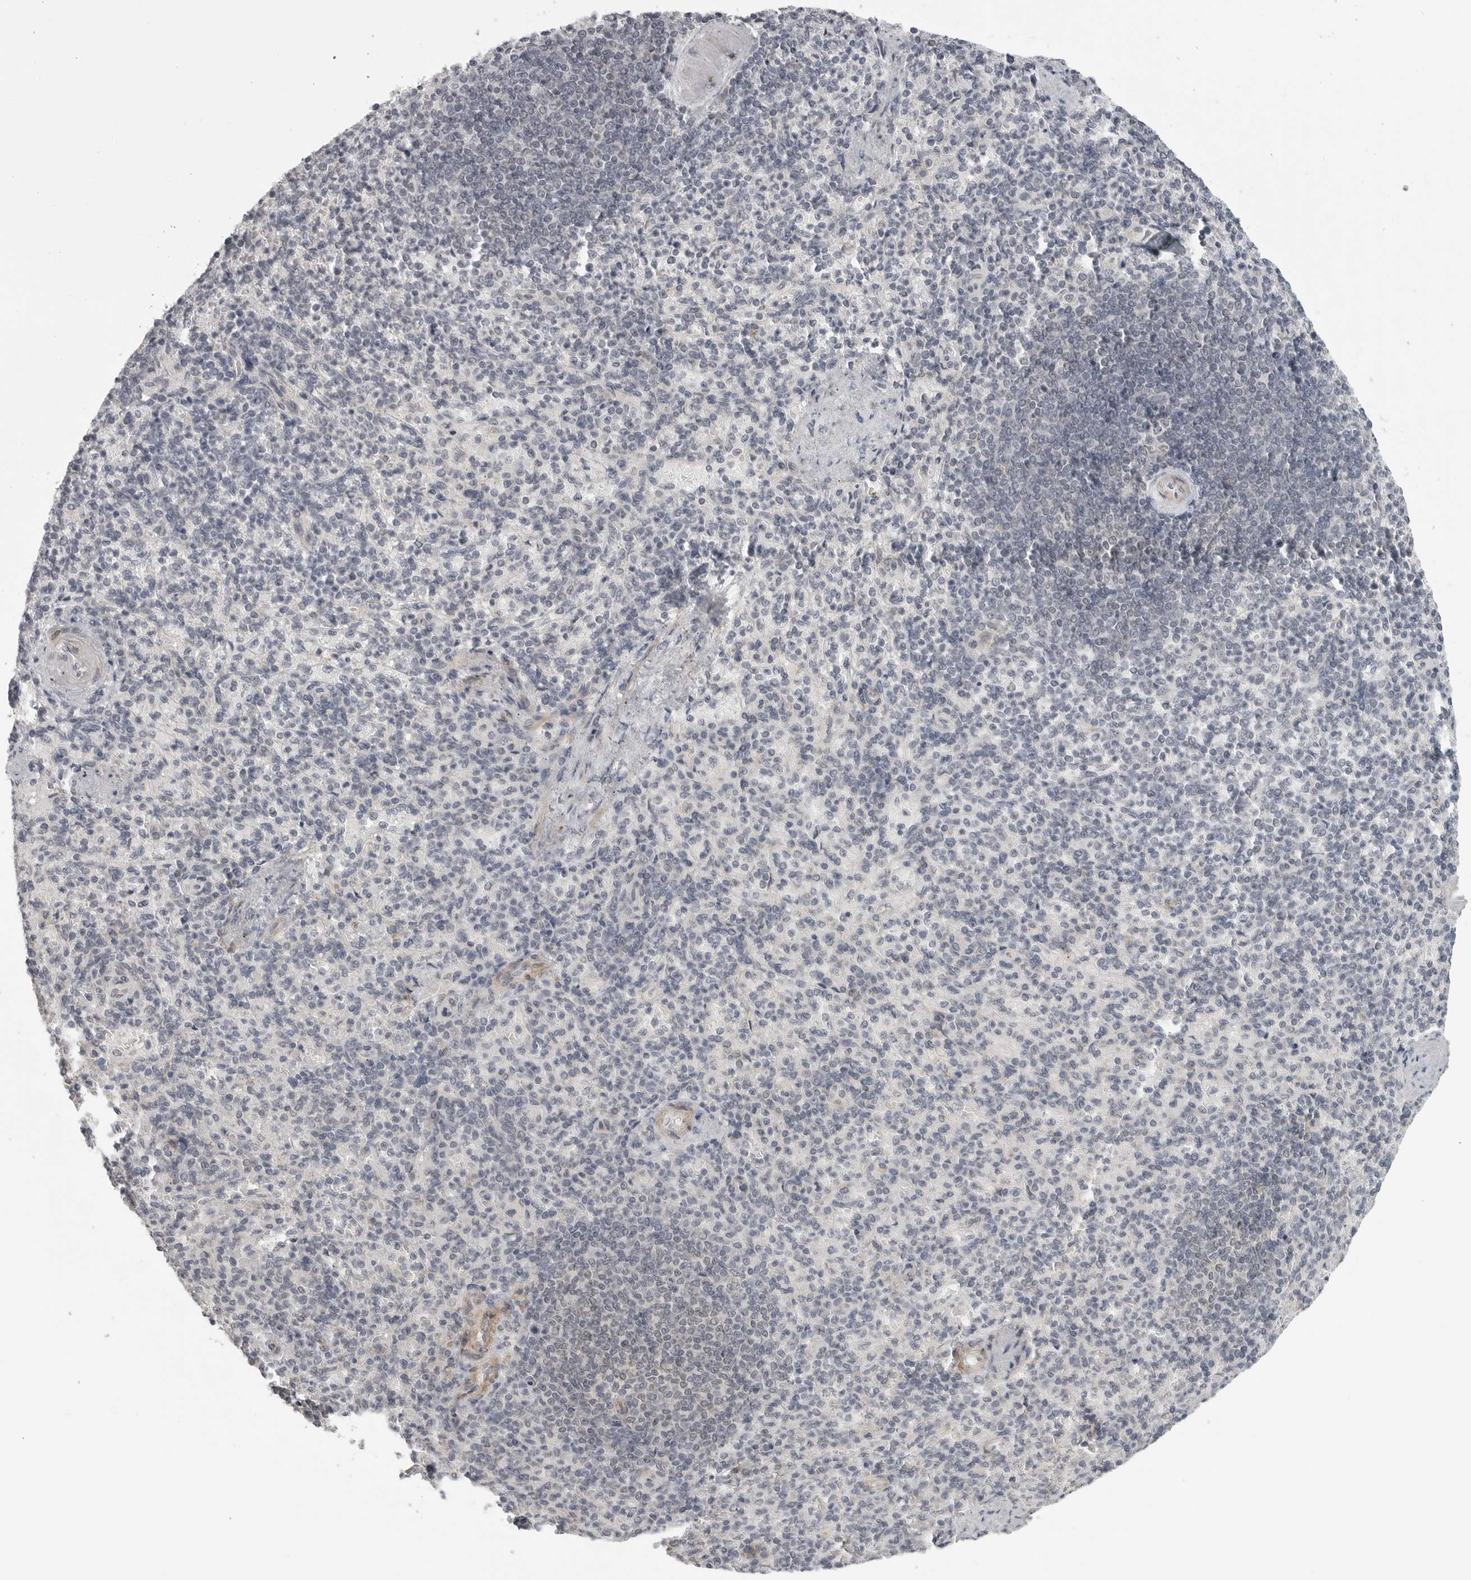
{"staining": {"intensity": "negative", "quantity": "none", "location": "none"}, "tissue": "spleen", "cell_type": "Cells in red pulp", "image_type": "normal", "snomed": [{"axis": "morphology", "description": "Normal tissue, NOS"}, {"axis": "topography", "description": "Spleen"}], "caption": "Immunohistochemistry (IHC) micrograph of benign spleen: human spleen stained with DAB displays no significant protein expression in cells in red pulp.", "gene": "TUT4", "patient": {"sex": "female", "age": 74}}